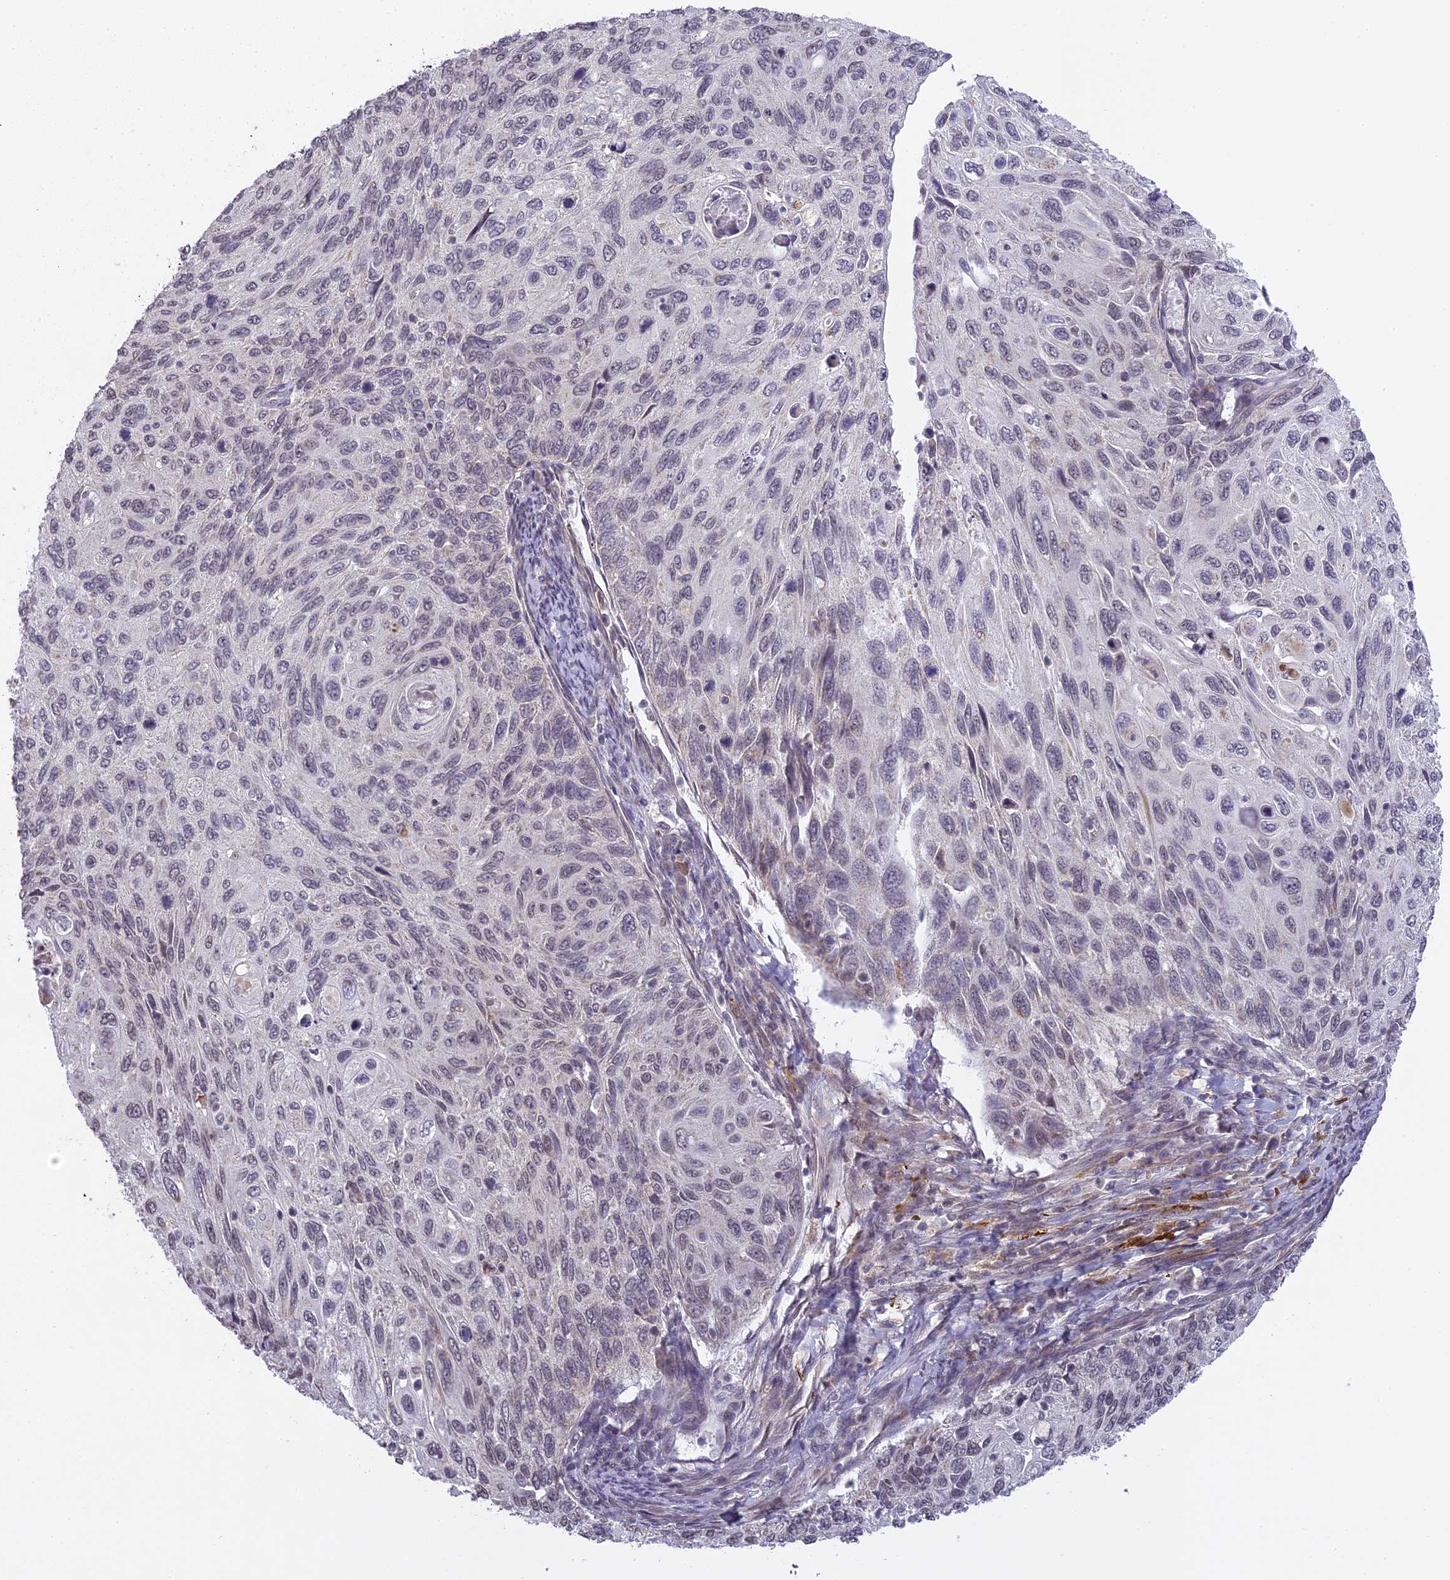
{"staining": {"intensity": "weak", "quantity": "<25%", "location": "nuclear"}, "tissue": "cervical cancer", "cell_type": "Tumor cells", "image_type": "cancer", "snomed": [{"axis": "morphology", "description": "Squamous cell carcinoma, NOS"}, {"axis": "topography", "description": "Cervix"}], "caption": "A histopathology image of human squamous cell carcinoma (cervical) is negative for staining in tumor cells.", "gene": "ERG28", "patient": {"sex": "female", "age": 70}}